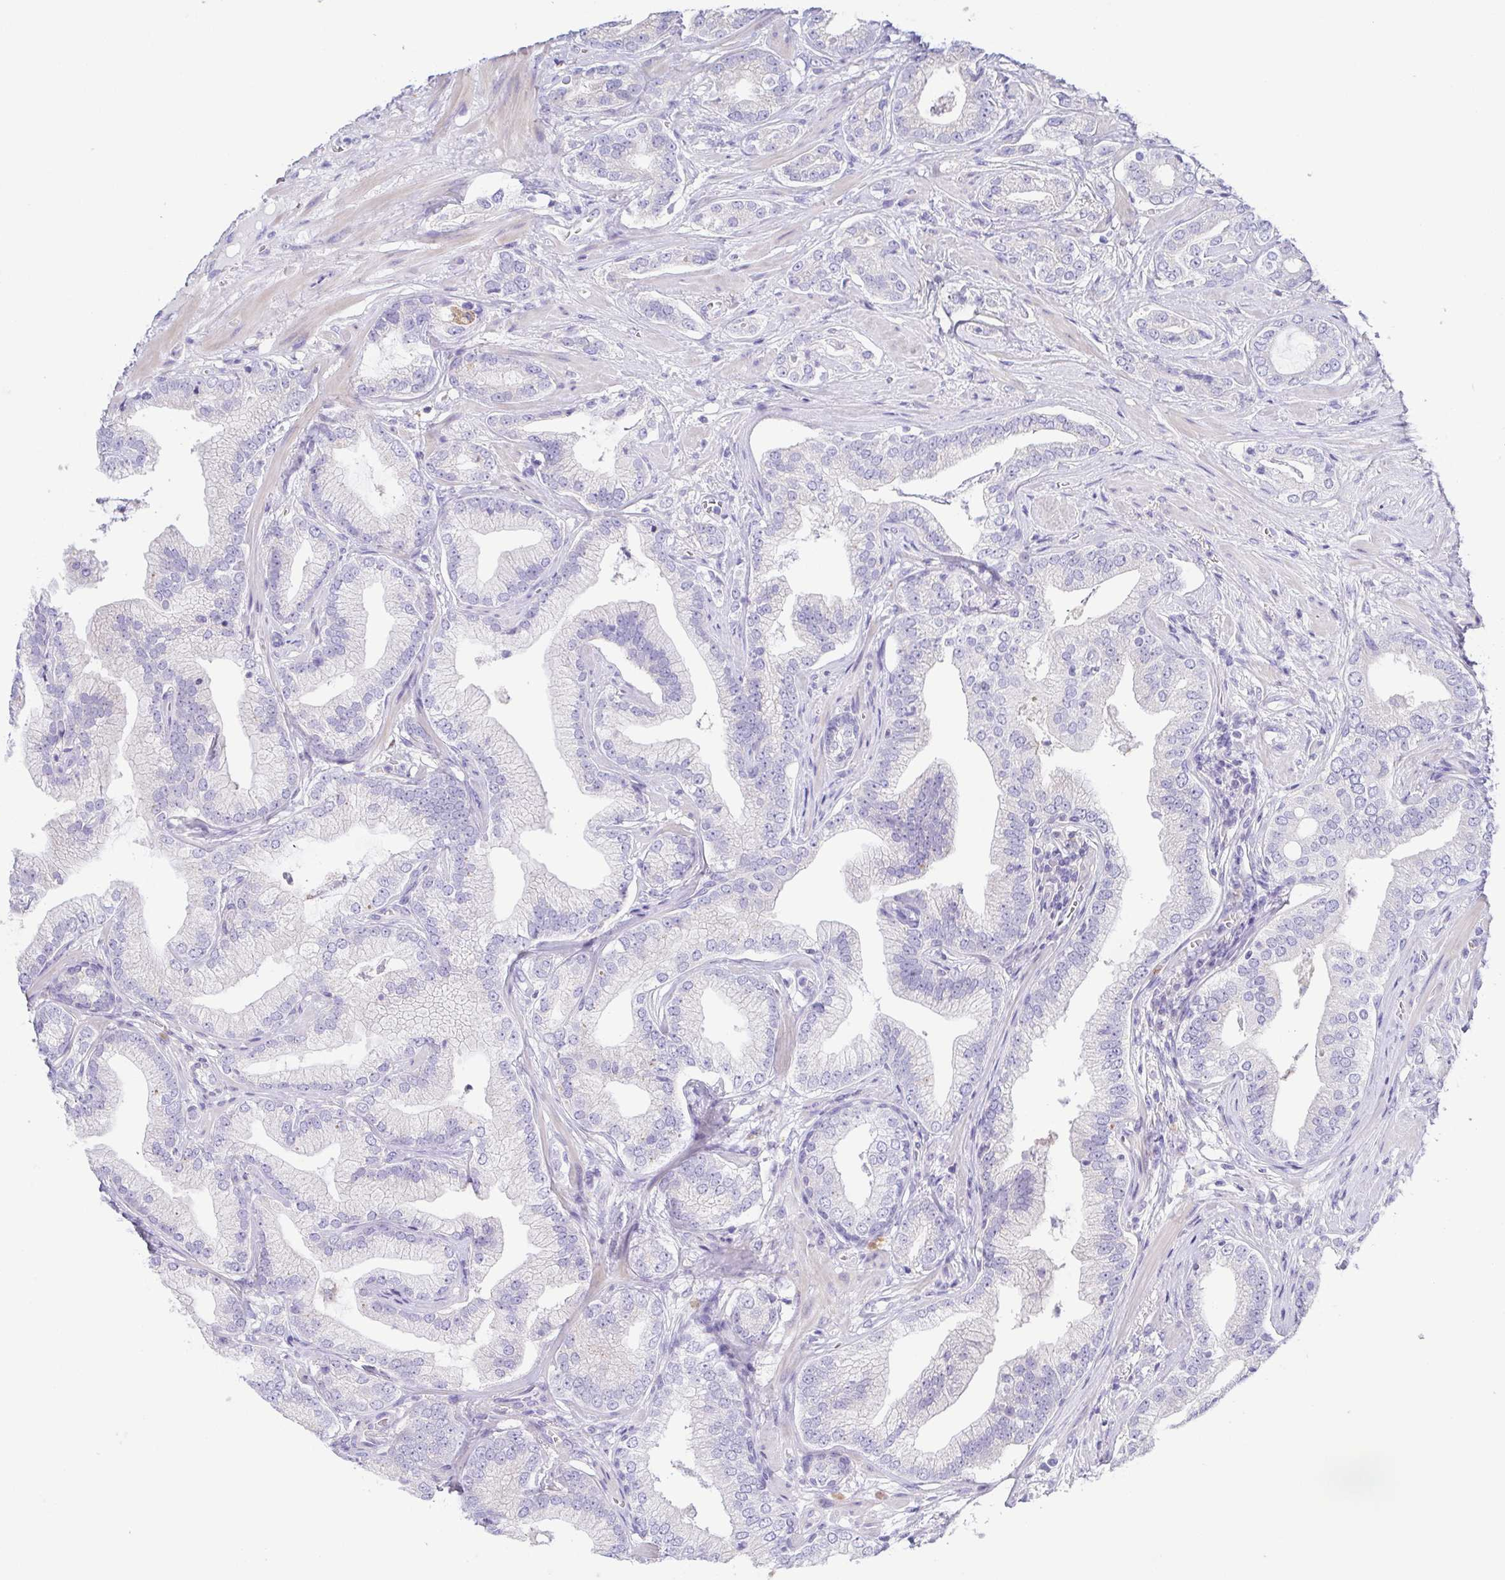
{"staining": {"intensity": "negative", "quantity": "none", "location": "none"}, "tissue": "prostate cancer", "cell_type": "Tumor cells", "image_type": "cancer", "snomed": [{"axis": "morphology", "description": "Adenocarcinoma, Low grade"}, {"axis": "topography", "description": "Prostate"}], "caption": "A photomicrograph of human prostate cancer is negative for staining in tumor cells. (DAB (3,3'-diaminobenzidine) IHC with hematoxylin counter stain).", "gene": "PKDREJ", "patient": {"sex": "male", "age": 62}}